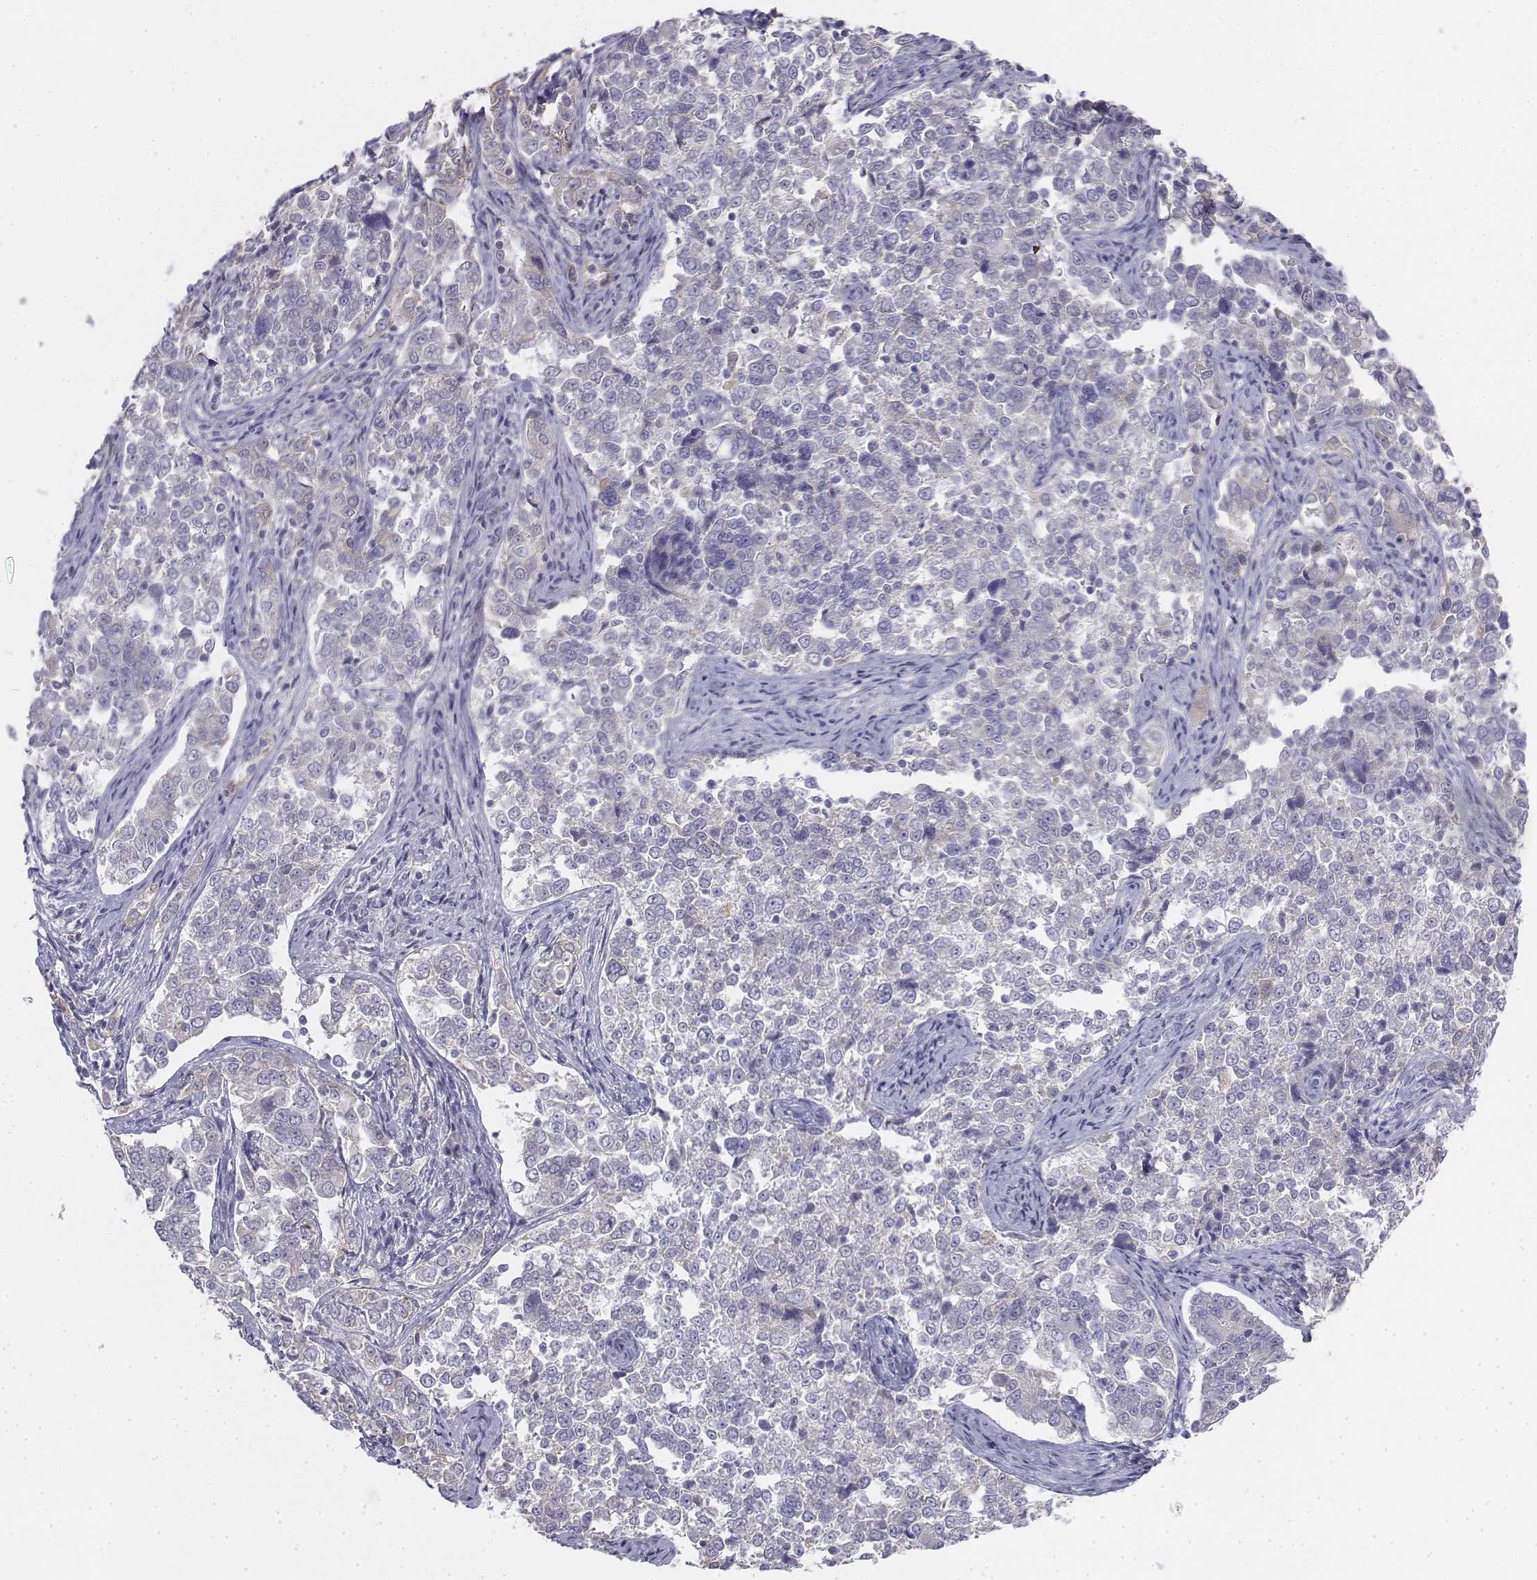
{"staining": {"intensity": "negative", "quantity": "none", "location": "none"}, "tissue": "endometrial cancer", "cell_type": "Tumor cells", "image_type": "cancer", "snomed": [{"axis": "morphology", "description": "Adenocarcinoma, NOS"}, {"axis": "topography", "description": "Endometrium"}], "caption": "Immunohistochemical staining of endometrial cancer displays no significant positivity in tumor cells.", "gene": "PENK", "patient": {"sex": "female", "age": 43}}